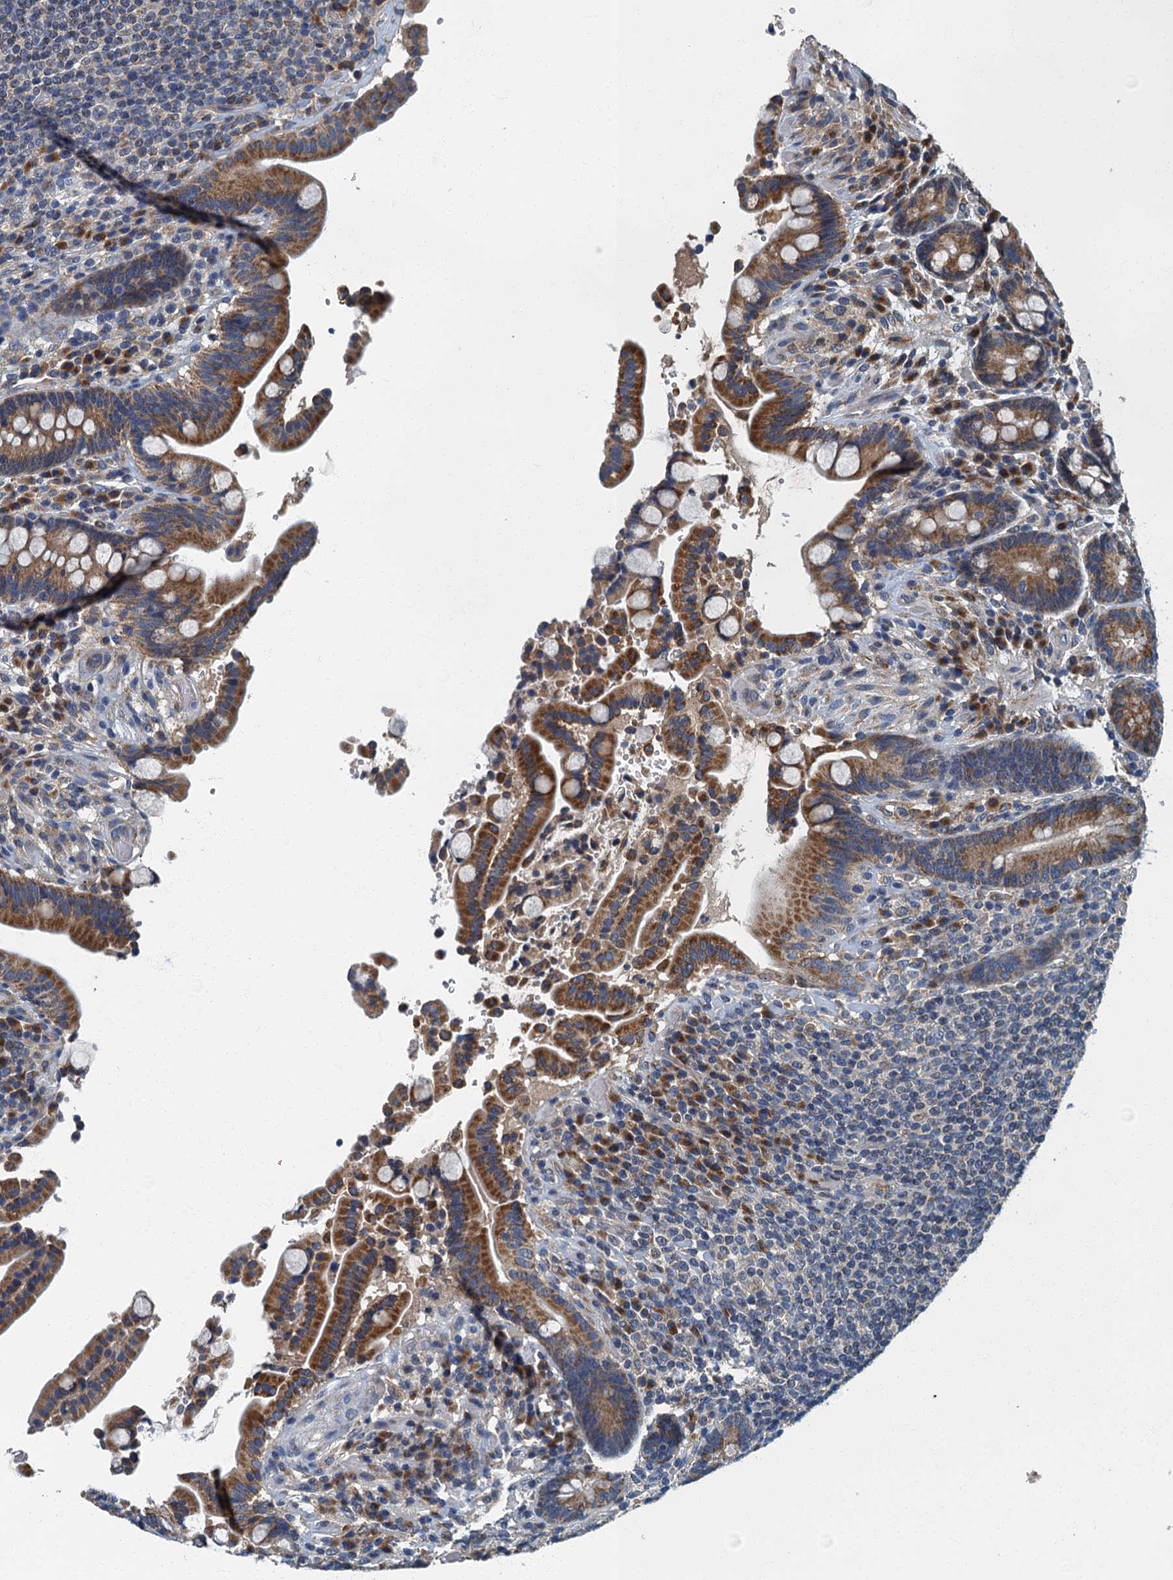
{"staining": {"intensity": "negative", "quantity": "none", "location": "none"}, "tissue": "colon", "cell_type": "Endothelial cells", "image_type": "normal", "snomed": [{"axis": "morphology", "description": "Normal tissue, NOS"}, {"axis": "topography", "description": "Colon"}], "caption": "This image is of normal colon stained with immunohistochemistry (IHC) to label a protein in brown with the nuclei are counter-stained blue. There is no positivity in endothelial cells. (DAB immunohistochemistry visualized using brightfield microscopy, high magnification).", "gene": "DDX49", "patient": {"sex": "male", "age": 73}}